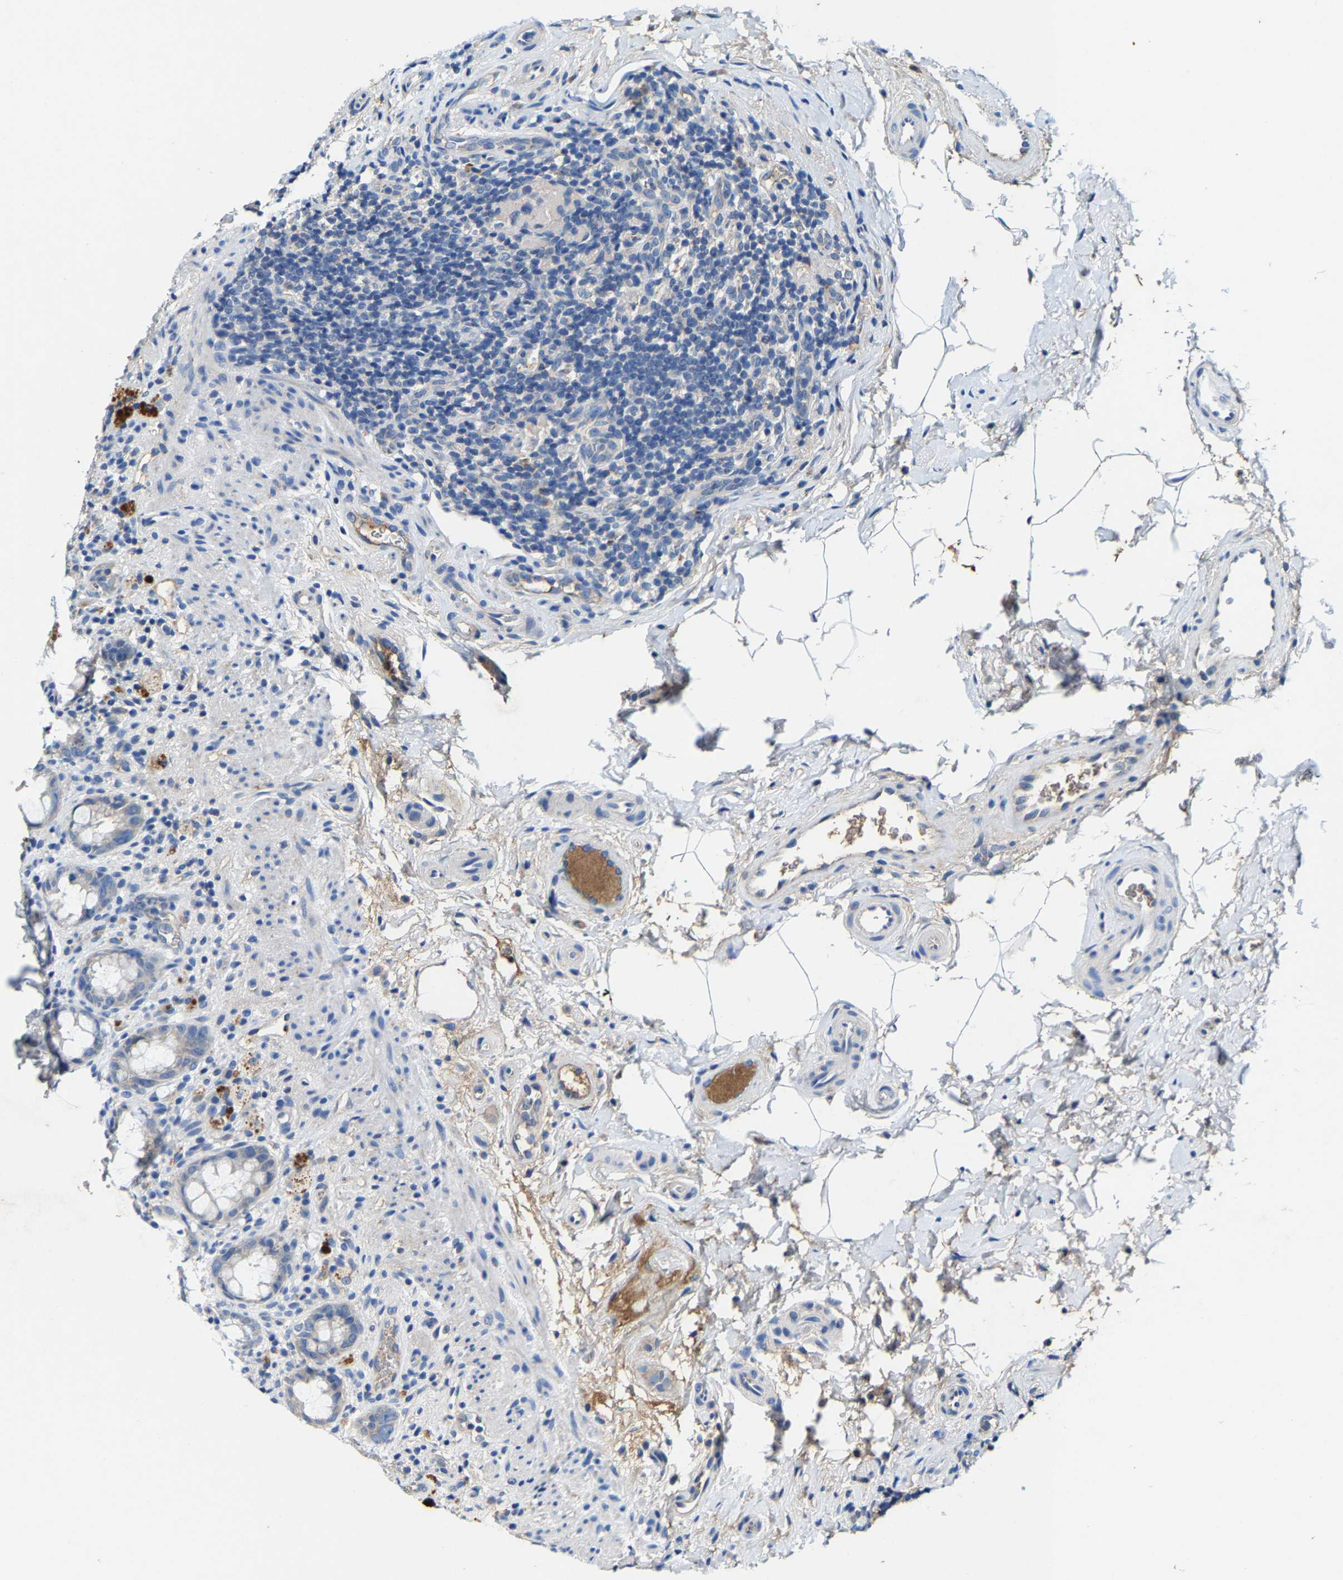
{"staining": {"intensity": "negative", "quantity": "none", "location": "none"}, "tissue": "rectum", "cell_type": "Glandular cells", "image_type": "normal", "snomed": [{"axis": "morphology", "description": "Normal tissue, NOS"}, {"axis": "topography", "description": "Rectum"}], "caption": "DAB immunohistochemical staining of benign rectum demonstrates no significant expression in glandular cells.", "gene": "SLC25A25", "patient": {"sex": "male", "age": 44}}